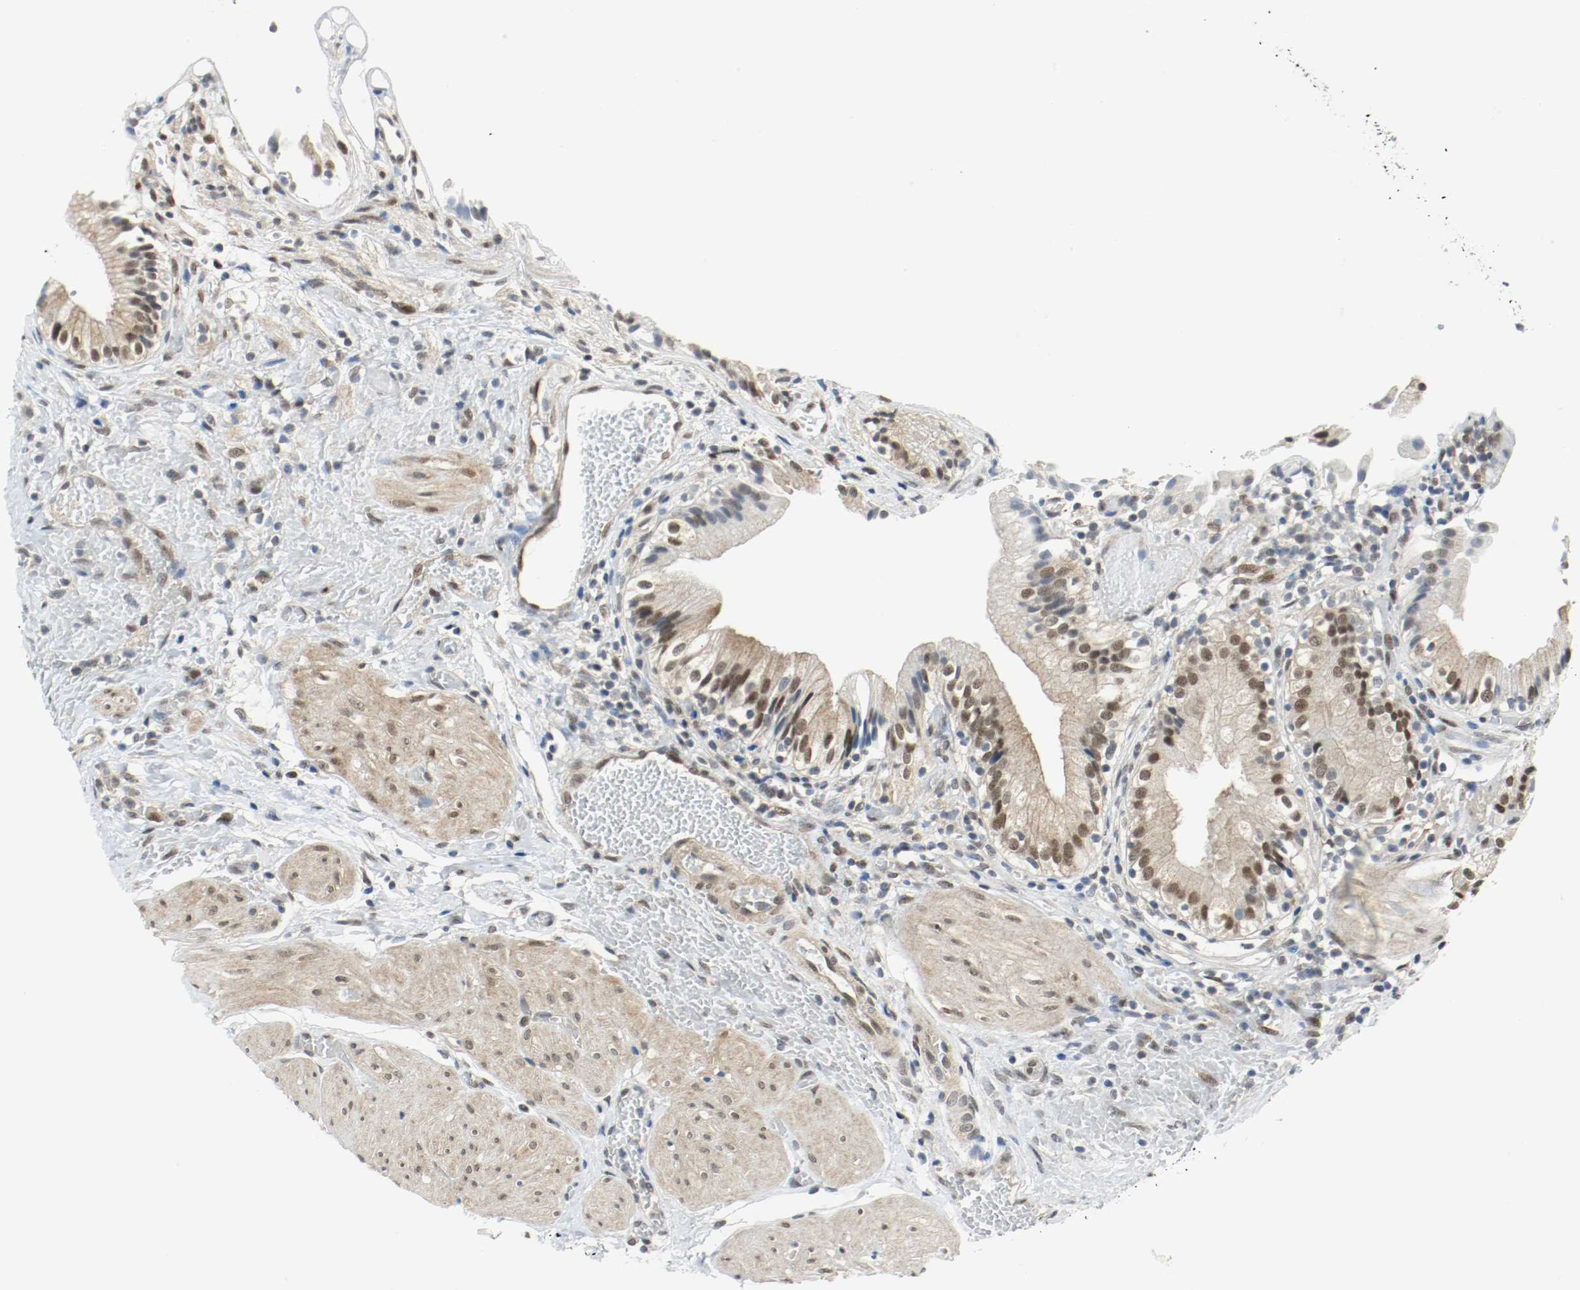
{"staining": {"intensity": "moderate", "quantity": ">75%", "location": "cytoplasmic/membranous,nuclear"}, "tissue": "gallbladder", "cell_type": "Glandular cells", "image_type": "normal", "snomed": [{"axis": "morphology", "description": "Normal tissue, NOS"}, {"axis": "topography", "description": "Gallbladder"}], "caption": "Gallbladder stained for a protein (brown) displays moderate cytoplasmic/membranous,nuclear positive expression in approximately >75% of glandular cells.", "gene": "PPME1", "patient": {"sex": "male", "age": 65}}